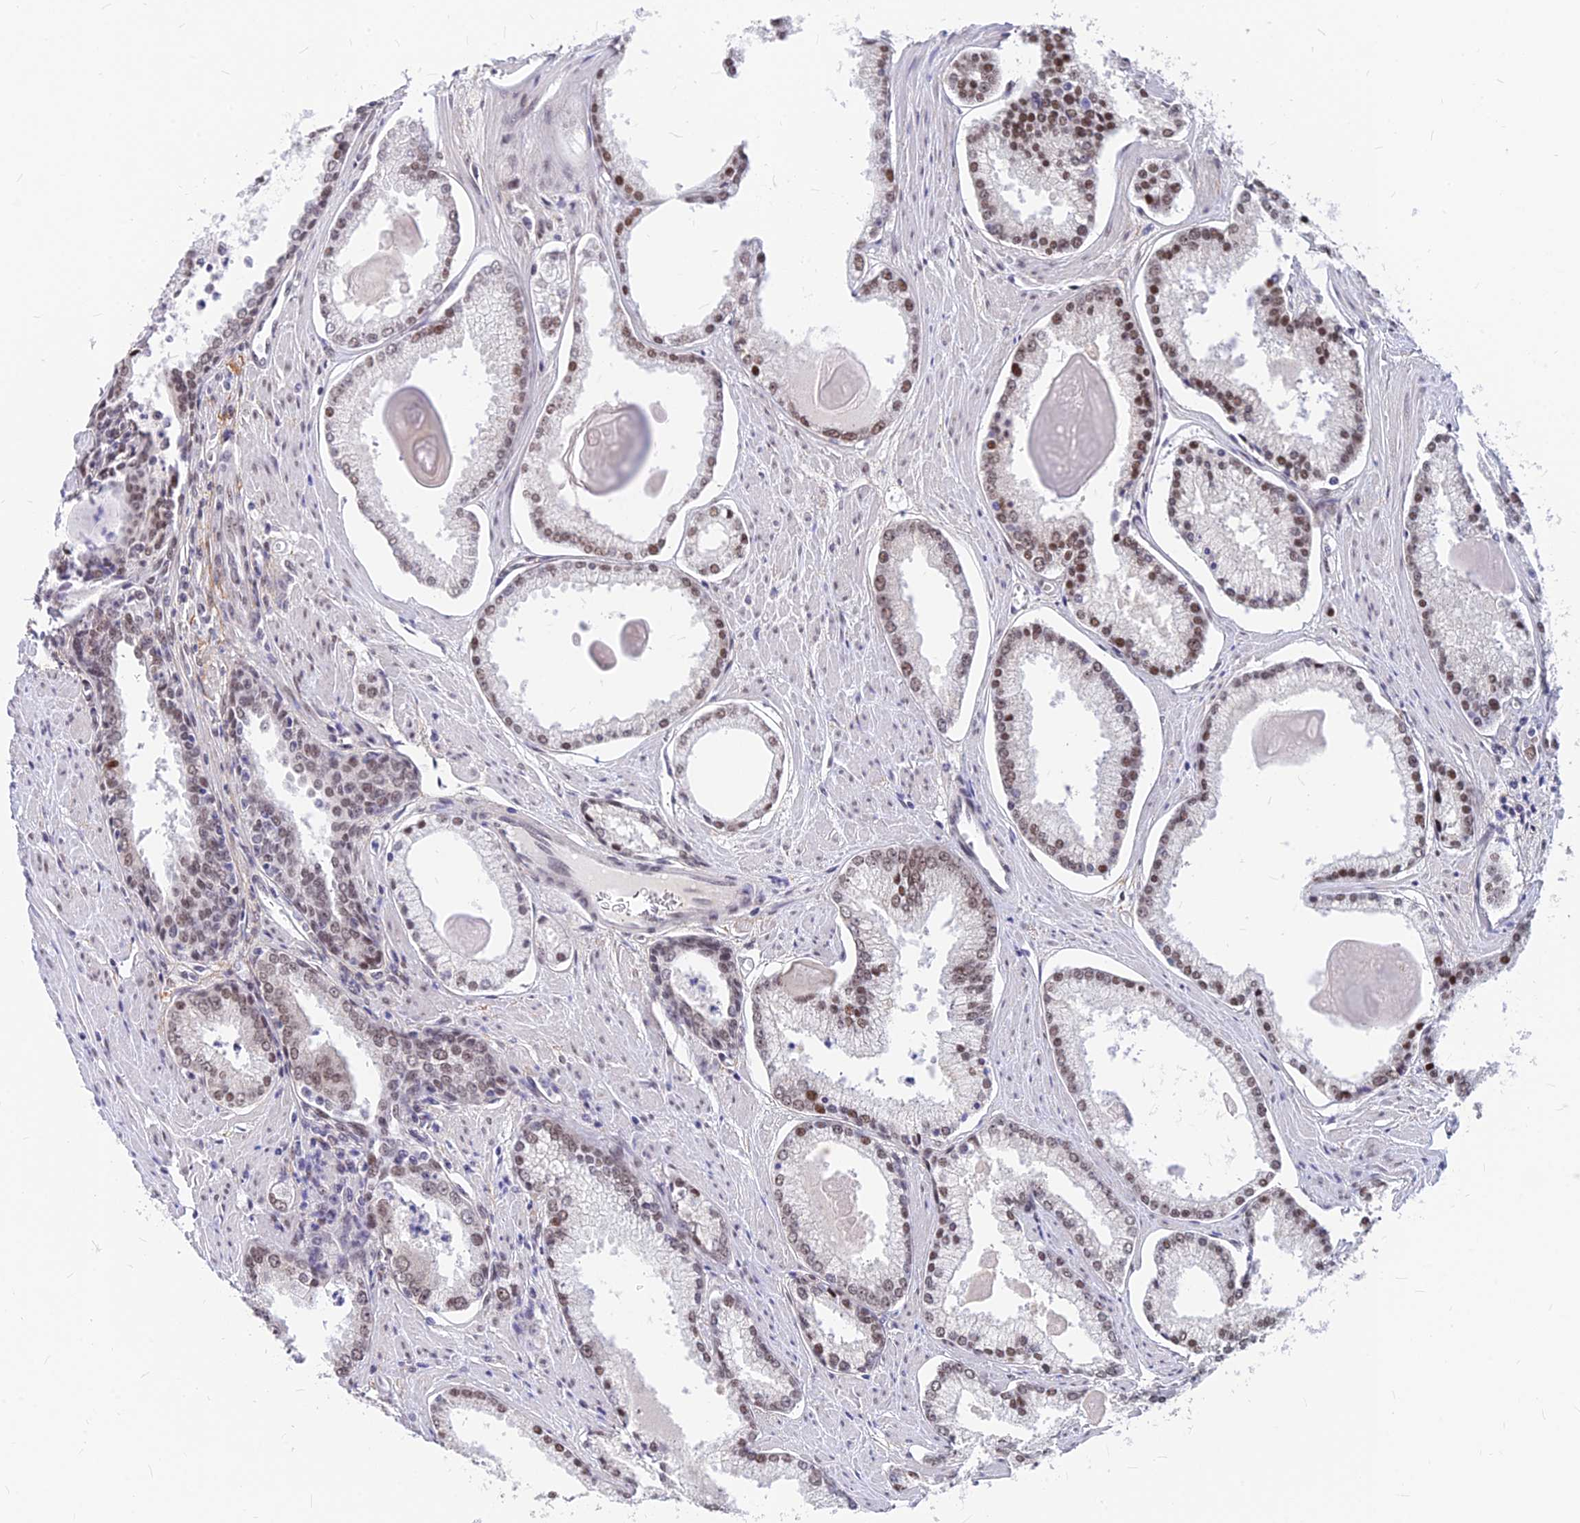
{"staining": {"intensity": "moderate", "quantity": ">75%", "location": "nuclear"}, "tissue": "prostate cancer", "cell_type": "Tumor cells", "image_type": "cancer", "snomed": [{"axis": "morphology", "description": "Adenocarcinoma, Low grade"}, {"axis": "topography", "description": "Prostate"}], "caption": "Immunohistochemical staining of human prostate cancer exhibits medium levels of moderate nuclear protein staining in approximately >75% of tumor cells.", "gene": "KCTD13", "patient": {"sex": "male", "age": 54}}